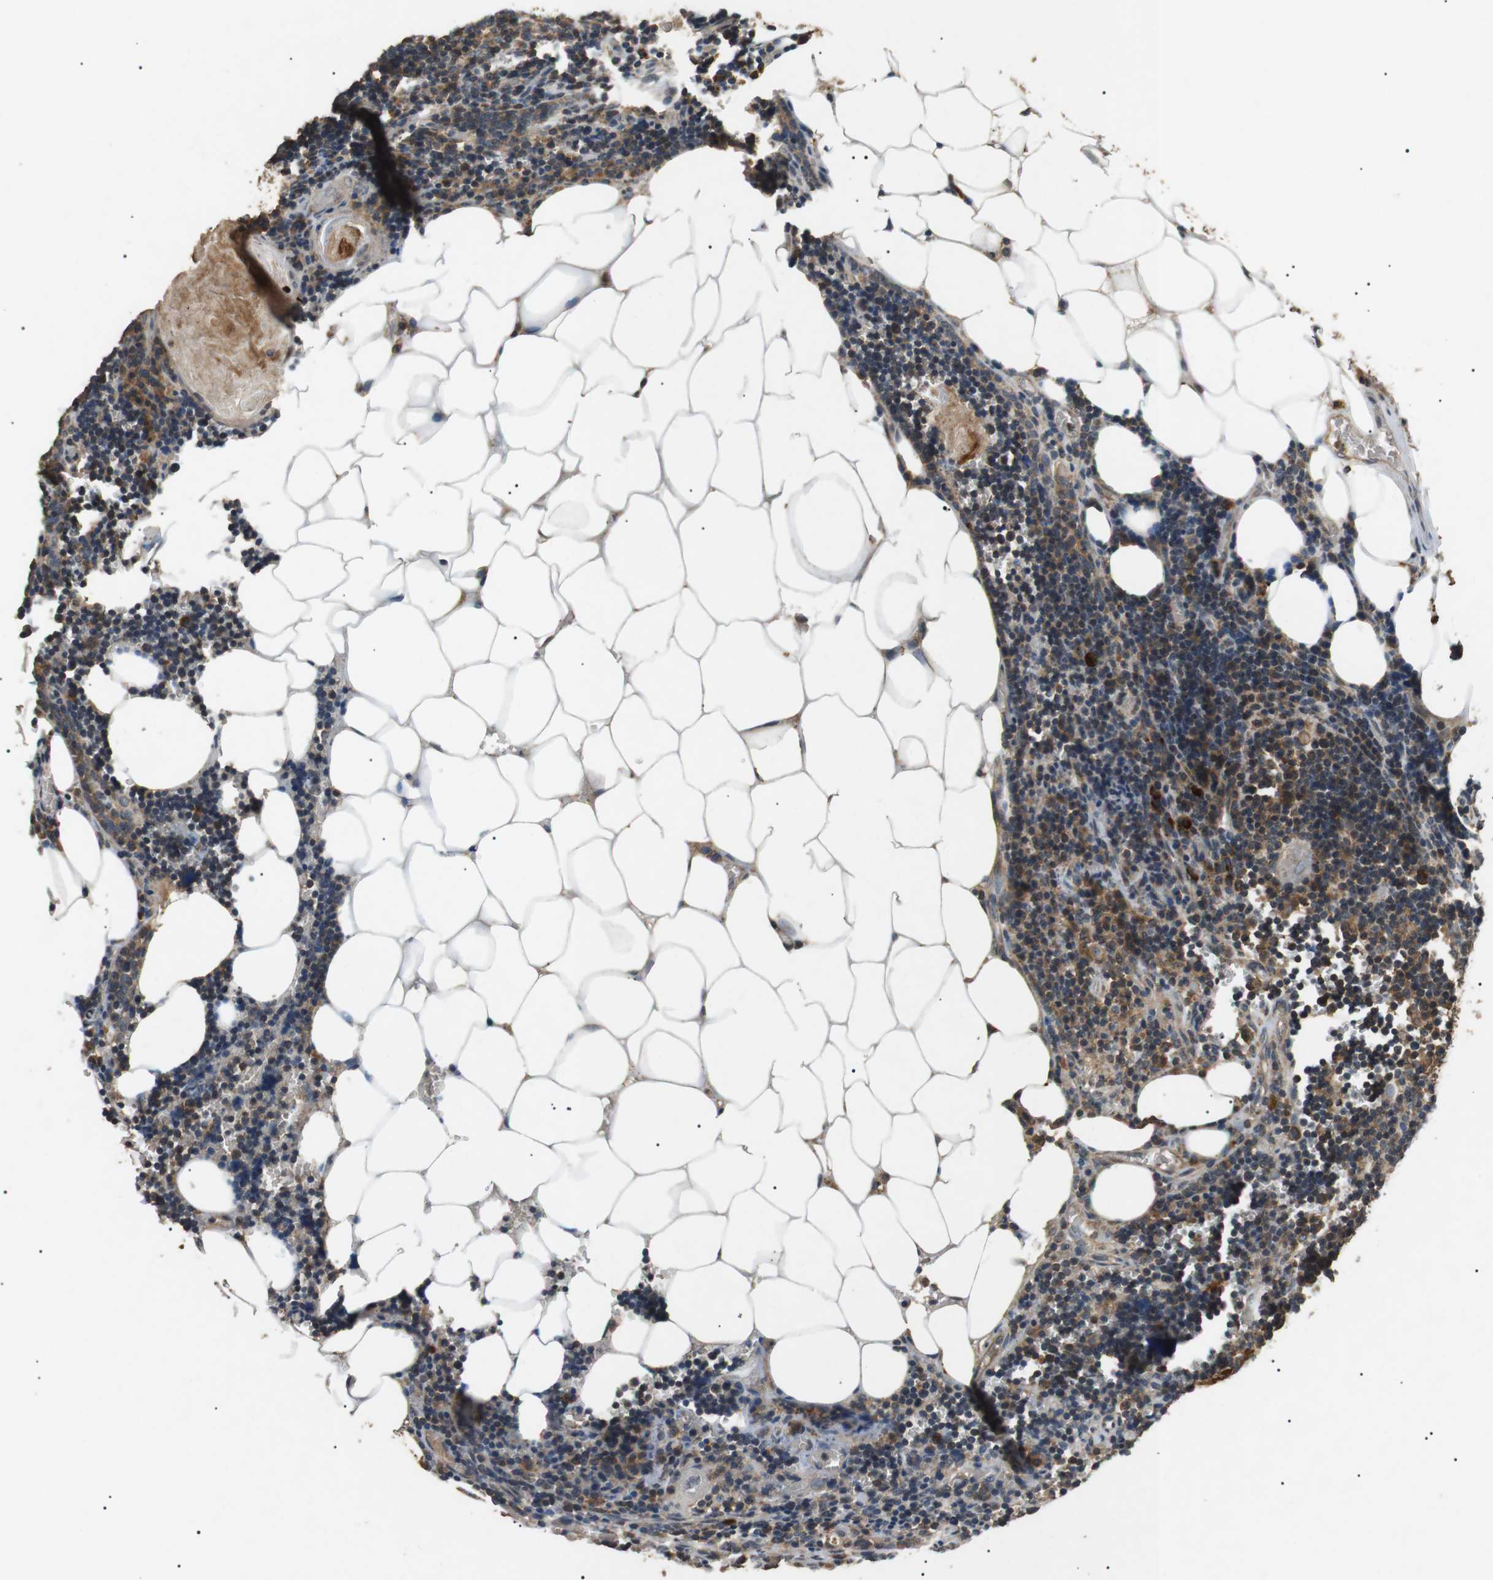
{"staining": {"intensity": "moderate", "quantity": ">75%", "location": "cytoplasmic/membranous"}, "tissue": "lymph node", "cell_type": "Germinal center cells", "image_type": "normal", "snomed": [{"axis": "morphology", "description": "Normal tissue, NOS"}, {"axis": "topography", "description": "Lymph node"}], "caption": "Immunohistochemical staining of unremarkable lymph node reveals >75% levels of moderate cytoplasmic/membranous protein expression in about >75% of germinal center cells. The staining was performed using DAB (3,3'-diaminobenzidine), with brown indicating positive protein expression. Nuclei are stained blue with hematoxylin.", "gene": "TBC1D15", "patient": {"sex": "male", "age": 33}}